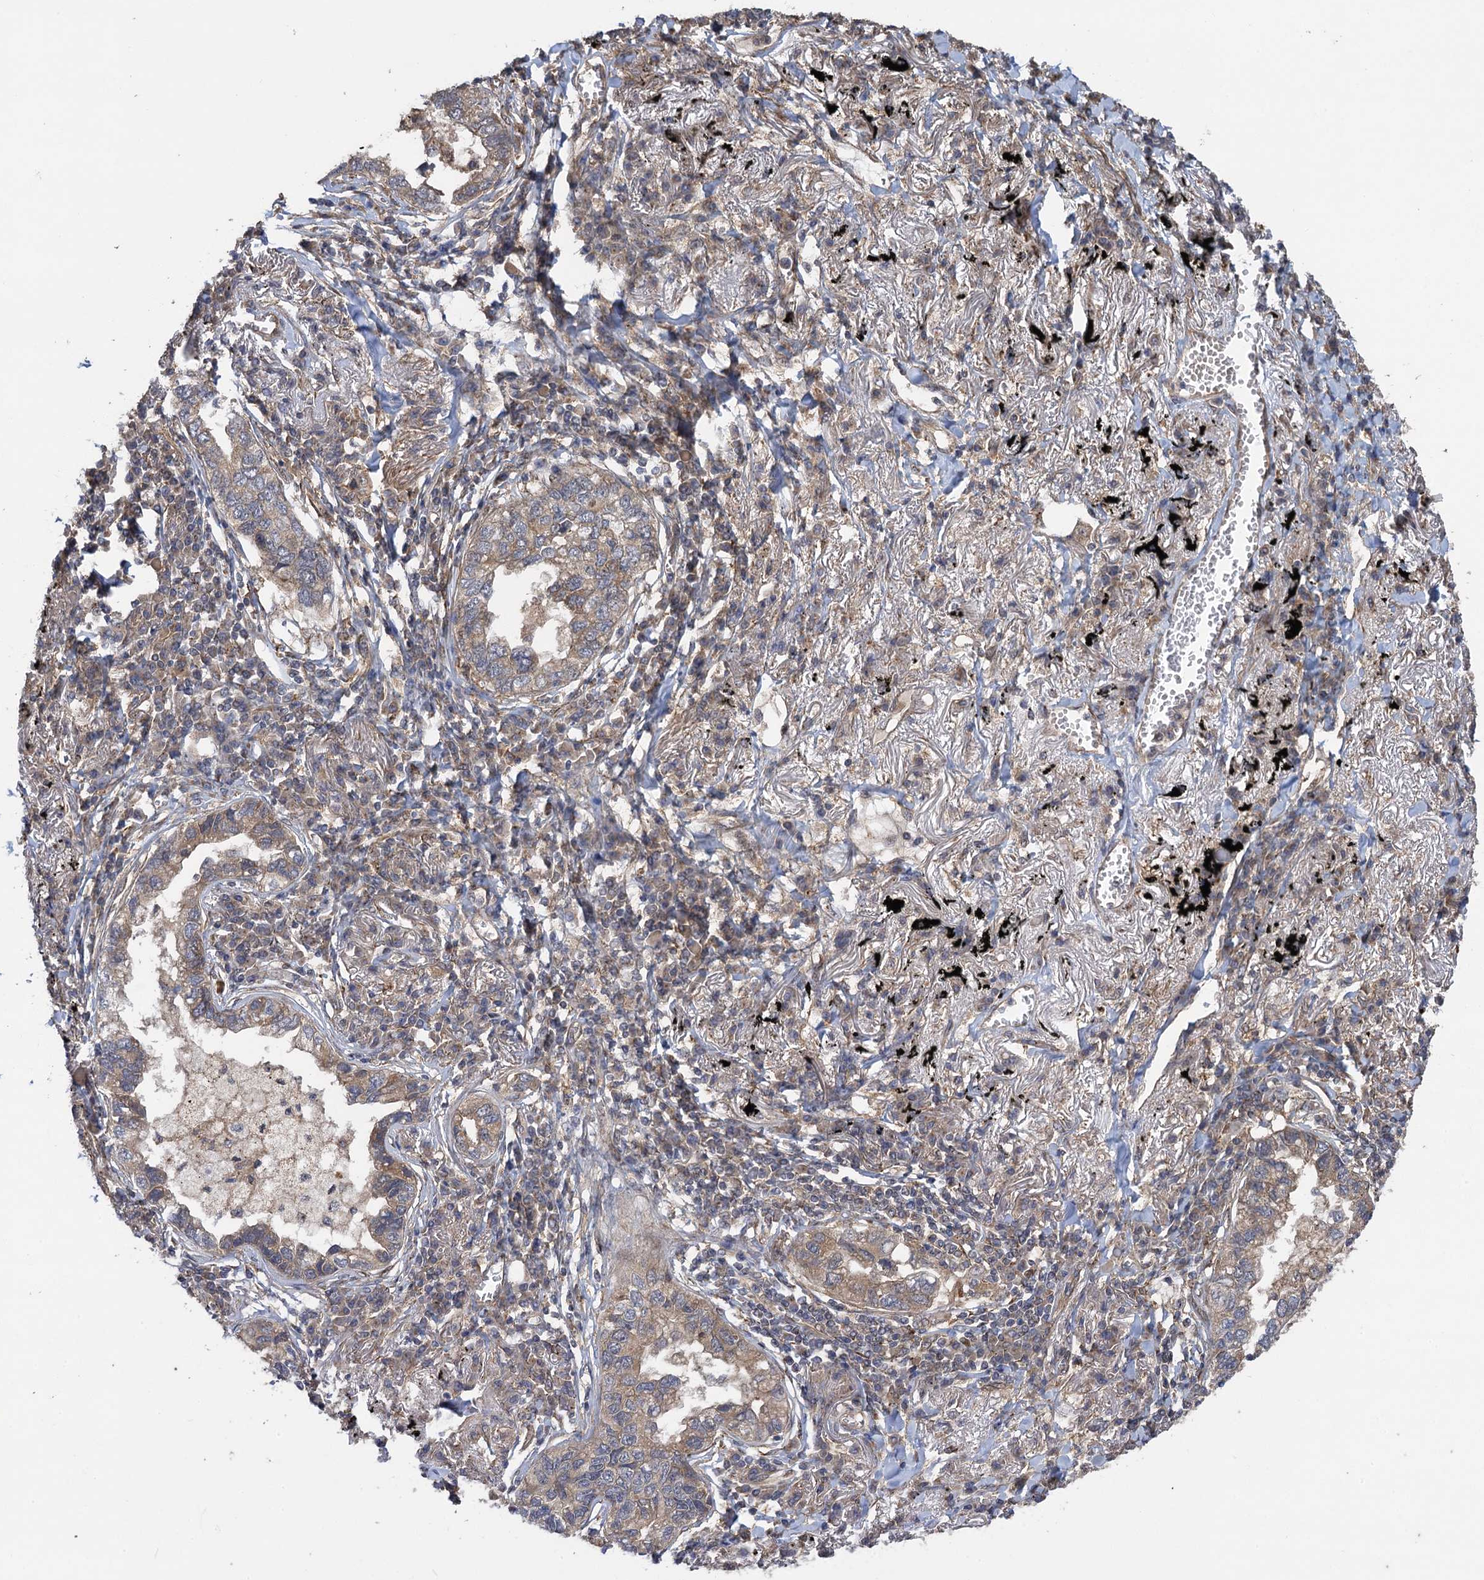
{"staining": {"intensity": "weak", "quantity": "25%-75%", "location": "cytoplasmic/membranous"}, "tissue": "lung cancer", "cell_type": "Tumor cells", "image_type": "cancer", "snomed": [{"axis": "morphology", "description": "Adenocarcinoma, NOS"}, {"axis": "topography", "description": "Lung"}], "caption": "Protein staining of lung adenocarcinoma tissue demonstrates weak cytoplasmic/membranous expression in approximately 25%-75% of tumor cells.", "gene": "HAUS1", "patient": {"sex": "male", "age": 65}}